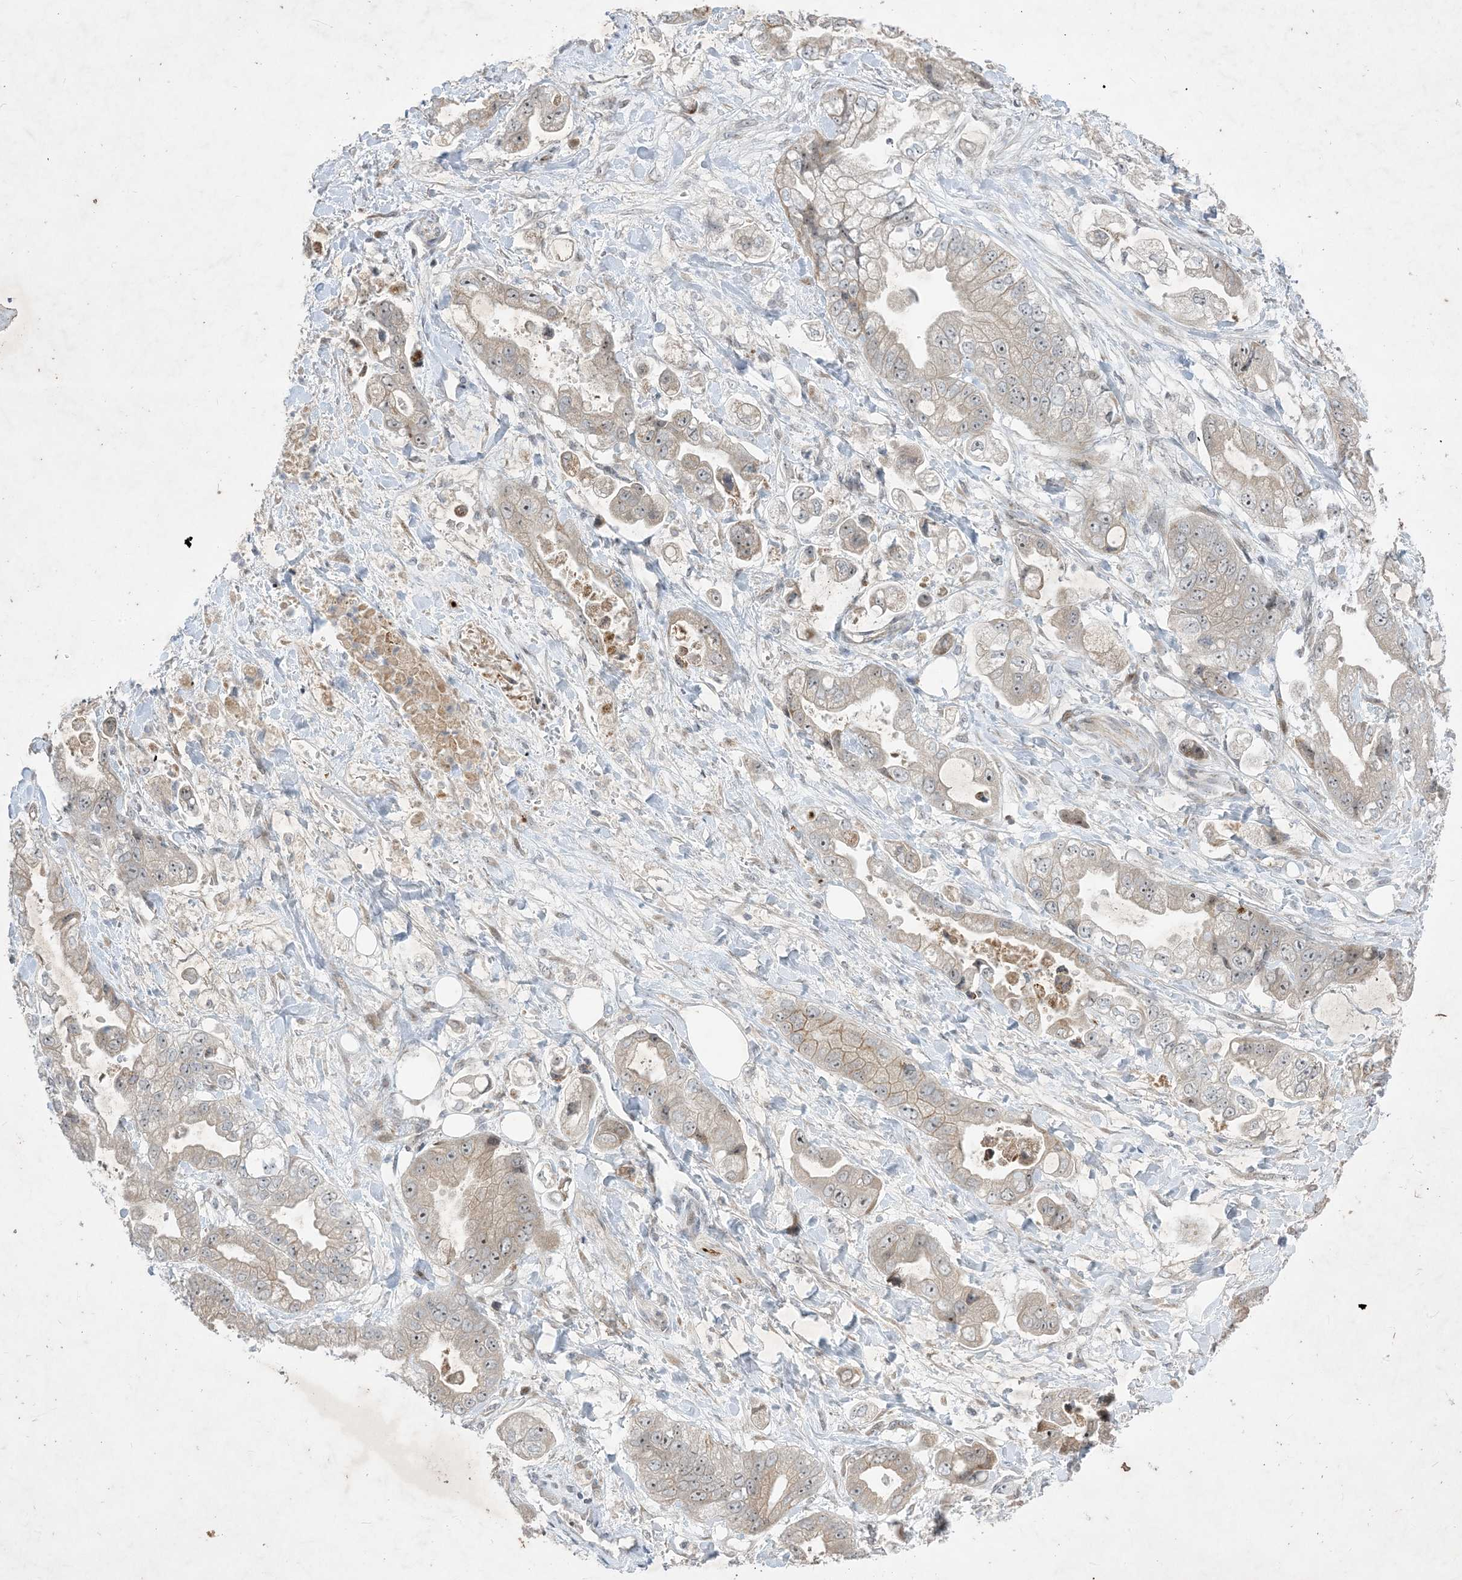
{"staining": {"intensity": "weak", "quantity": "25%-75%", "location": "cytoplasmic/membranous,nuclear"}, "tissue": "stomach cancer", "cell_type": "Tumor cells", "image_type": "cancer", "snomed": [{"axis": "morphology", "description": "Adenocarcinoma, NOS"}, {"axis": "topography", "description": "Stomach"}], "caption": "An IHC micrograph of neoplastic tissue is shown. Protein staining in brown labels weak cytoplasmic/membranous and nuclear positivity in stomach cancer (adenocarcinoma) within tumor cells.", "gene": "SOGA3", "patient": {"sex": "male", "age": 62}}